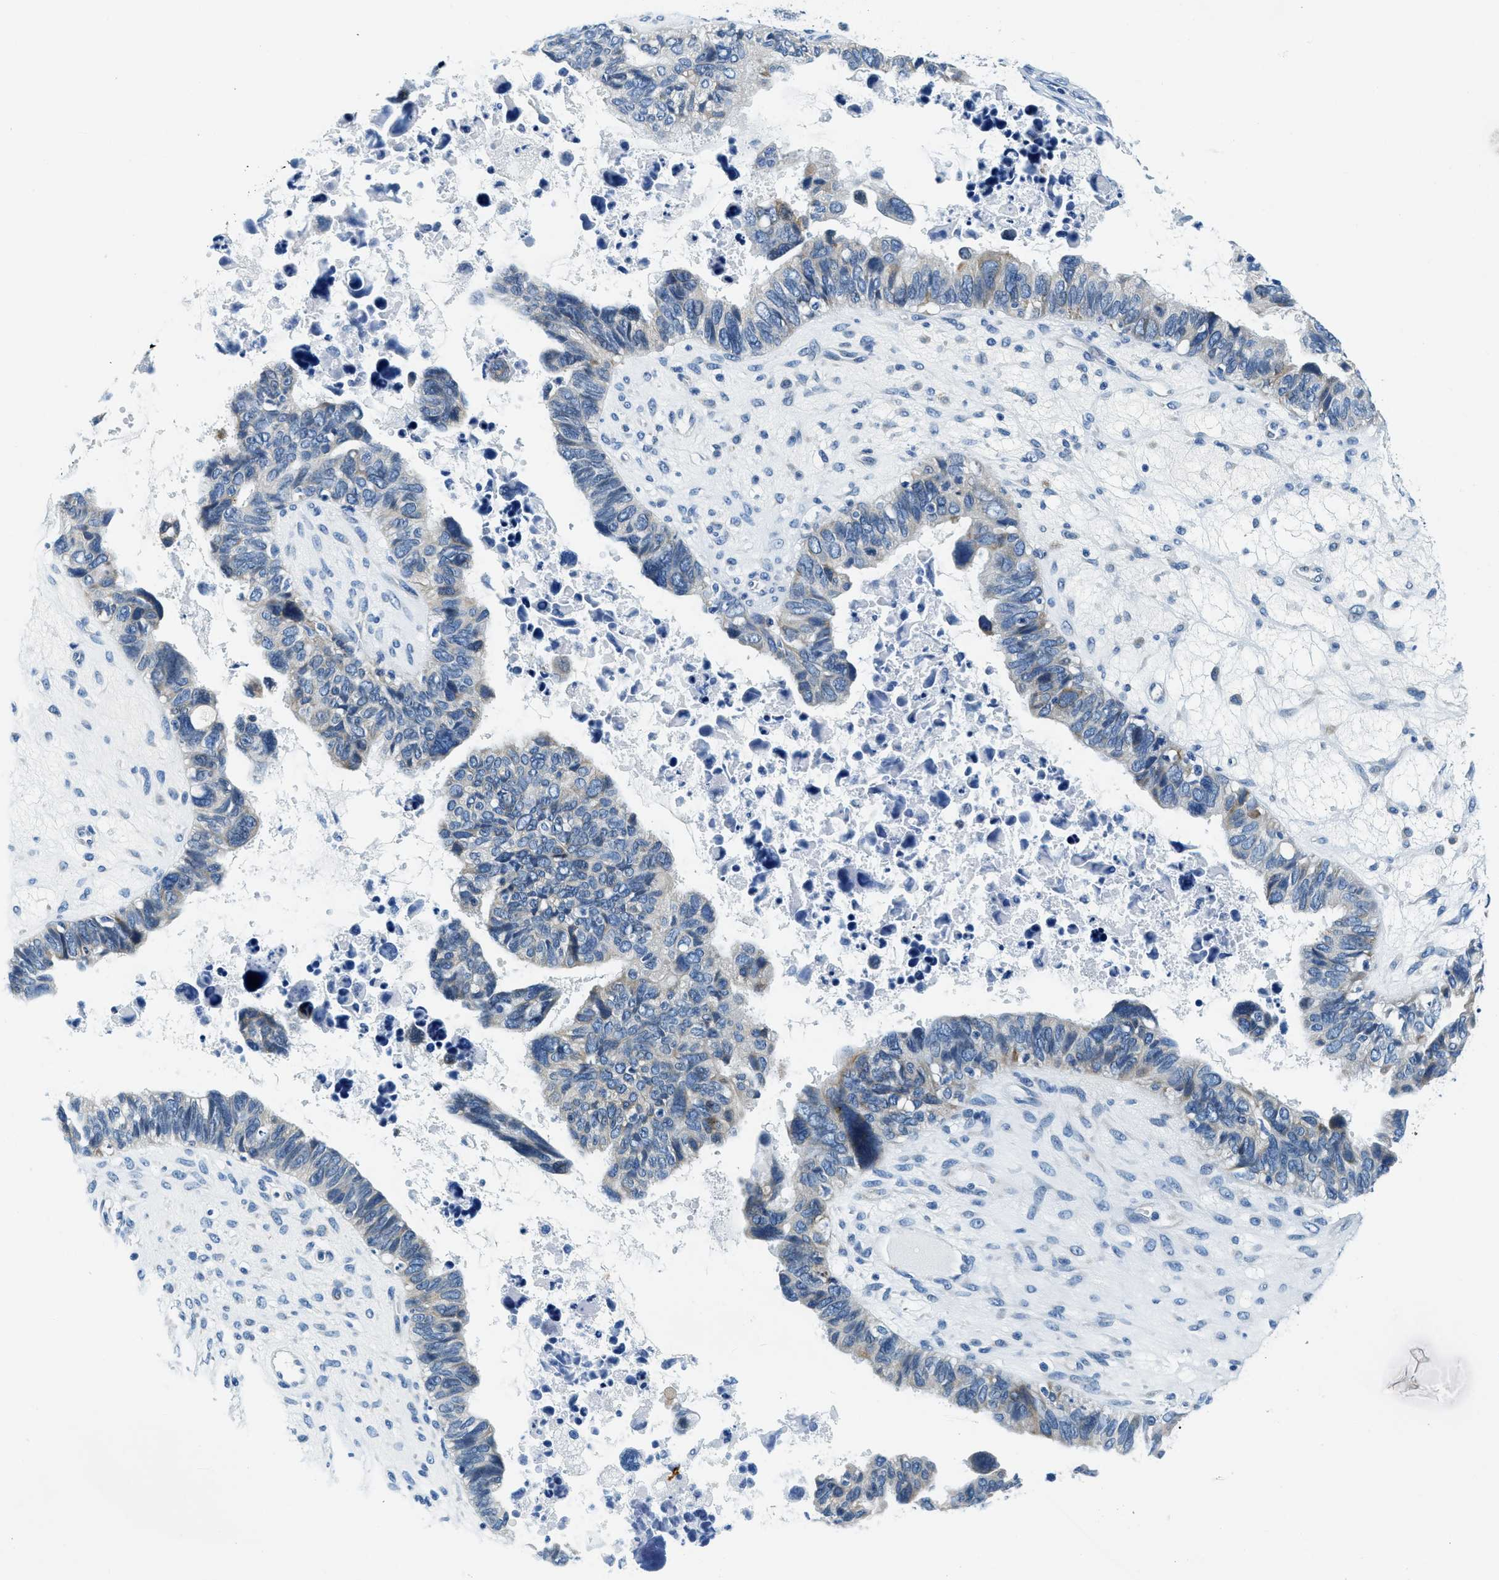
{"staining": {"intensity": "weak", "quantity": "<25%", "location": "cytoplasmic/membranous"}, "tissue": "ovarian cancer", "cell_type": "Tumor cells", "image_type": "cancer", "snomed": [{"axis": "morphology", "description": "Cystadenocarcinoma, serous, NOS"}, {"axis": "topography", "description": "Ovary"}], "caption": "This photomicrograph is of ovarian serous cystadenocarcinoma stained with immunohistochemistry (IHC) to label a protein in brown with the nuclei are counter-stained blue. There is no expression in tumor cells. The staining was performed using DAB to visualize the protein expression in brown, while the nuclei were stained in blue with hematoxylin (Magnification: 20x).", "gene": "UBAC2", "patient": {"sex": "female", "age": 79}}